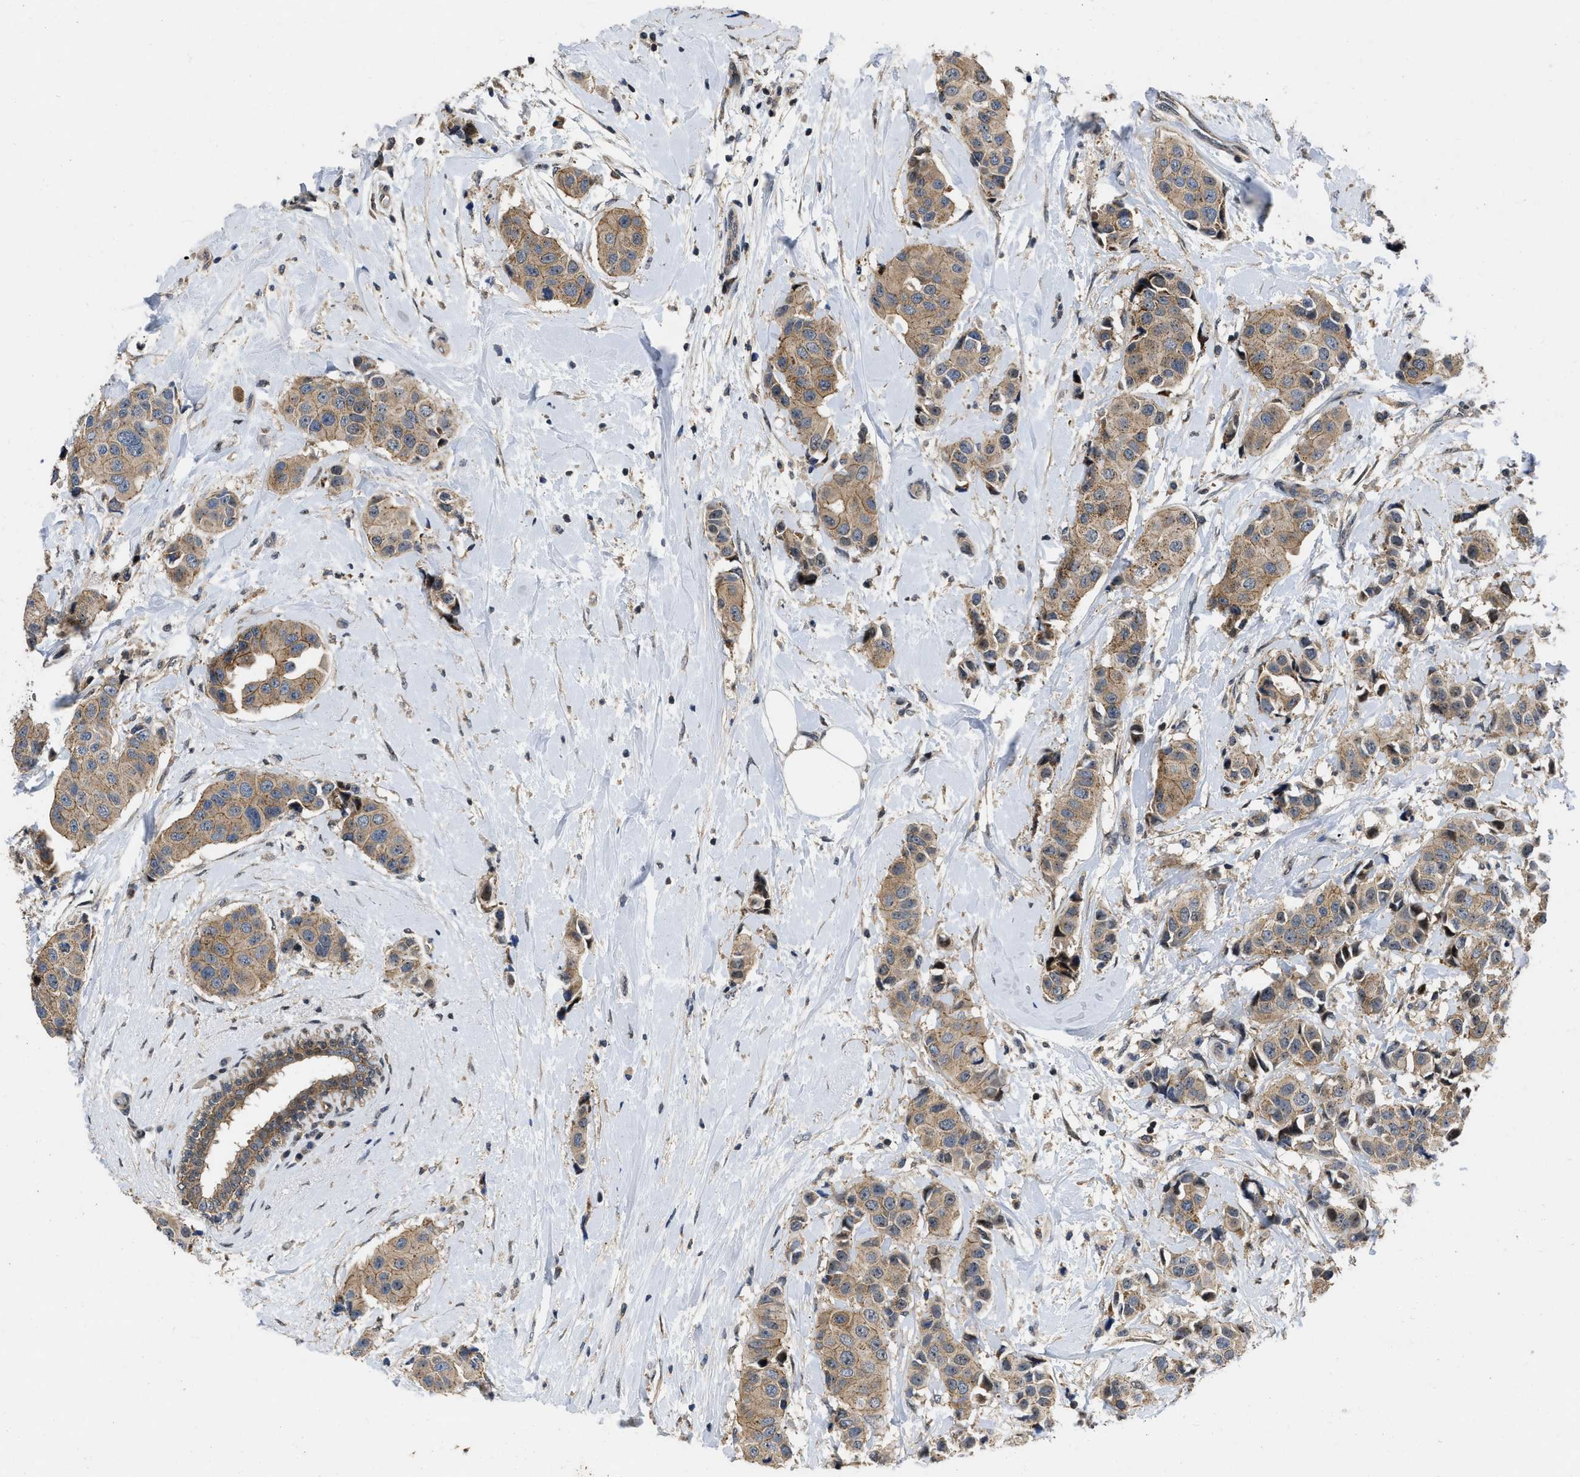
{"staining": {"intensity": "moderate", "quantity": ">75%", "location": "cytoplasmic/membranous"}, "tissue": "breast cancer", "cell_type": "Tumor cells", "image_type": "cancer", "snomed": [{"axis": "morphology", "description": "Normal tissue, NOS"}, {"axis": "morphology", "description": "Duct carcinoma"}, {"axis": "topography", "description": "Breast"}], "caption": "Protein staining shows moderate cytoplasmic/membranous positivity in approximately >75% of tumor cells in breast cancer.", "gene": "PRDM14", "patient": {"sex": "female", "age": 39}}